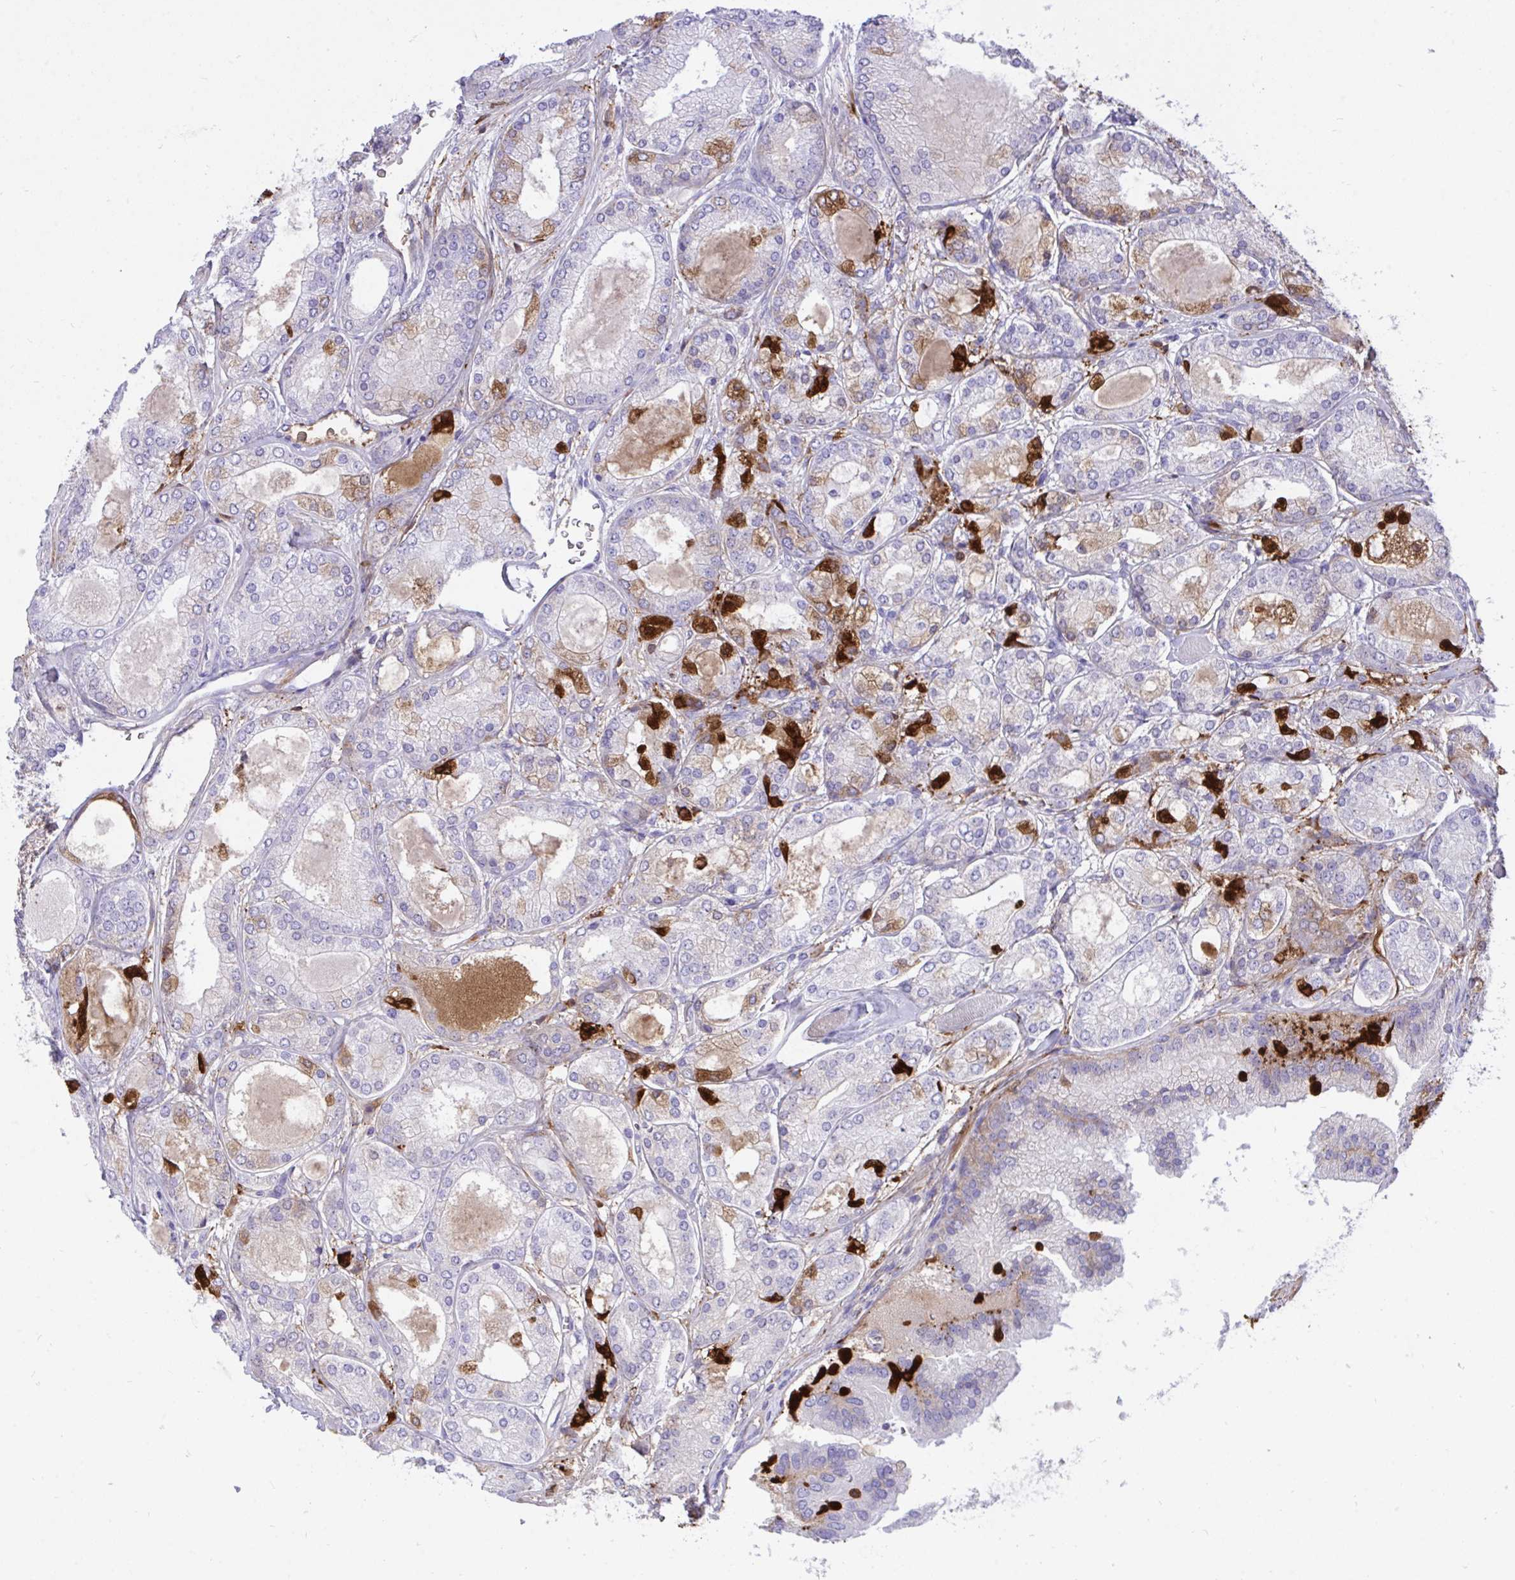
{"staining": {"intensity": "strong", "quantity": "<25%", "location": "cytoplasmic/membranous"}, "tissue": "prostate cancer", "cell_type": "Tumor cells", "image_type": "cancer", "snomed": [{"axis": "morphology", "description": "Adenocarcinoma, High grade"}, {"axis": "topography", "description": "Prostate"}], "caption": "This is a micrograph of immunohistochemistry (IHC) staining of prostate high-grade adenocarcinoma, which shows strong expression in the cytoplasmic/membranous of tumor cells.", "gene": "F2", "patient": {"sex": "male", "age": 67}}